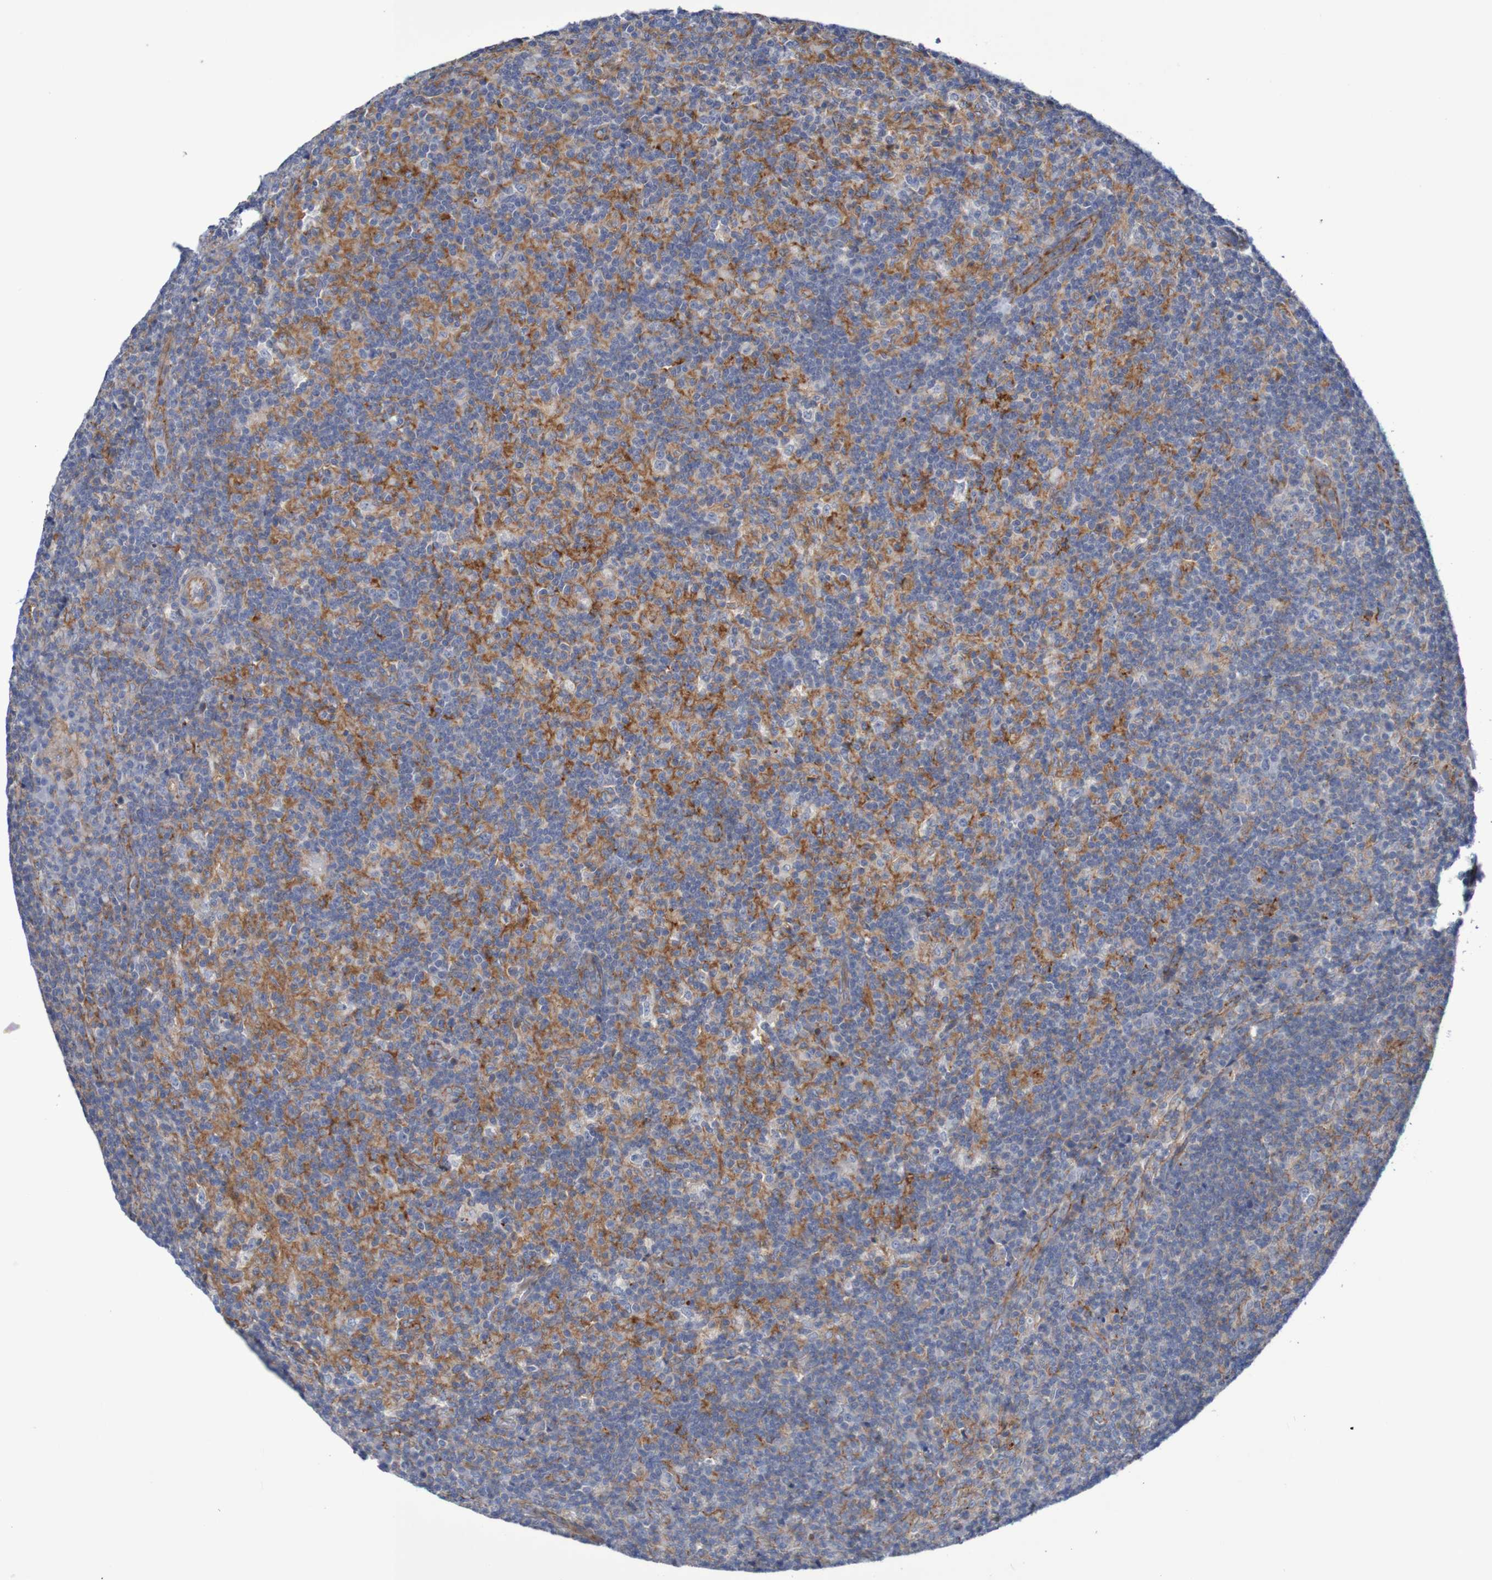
{"staining": {"intensity": "moderate", "quantity": "25%-75%", "location": "cytoplasmic/membranous"}, "tissue": "lymph node", "cell_type": "Germinal center cells", "image_type": "normal", "snomed": [{"axis": "morphology", "description": "Normal tissue, NOS"}, {"axis": "morphology", "description": "Inflammation, NOS"}, {"axis": "topography", "description": "Lymph node"}], "caption": "Immunohistochemical staining of normal human lymph node exhibits medium levels of moderate cytoplasmic/membranous staining in approximately 25%-75% of germinal center cells. The protein is stained brown, and the nuclei are stained in blue (DAB (3,3'-diaminobenzidine) IHC with brightfield microscopy, high magnification).", "gene": "NECTIN2", "patient": {"sex": "male", "age": 55}}